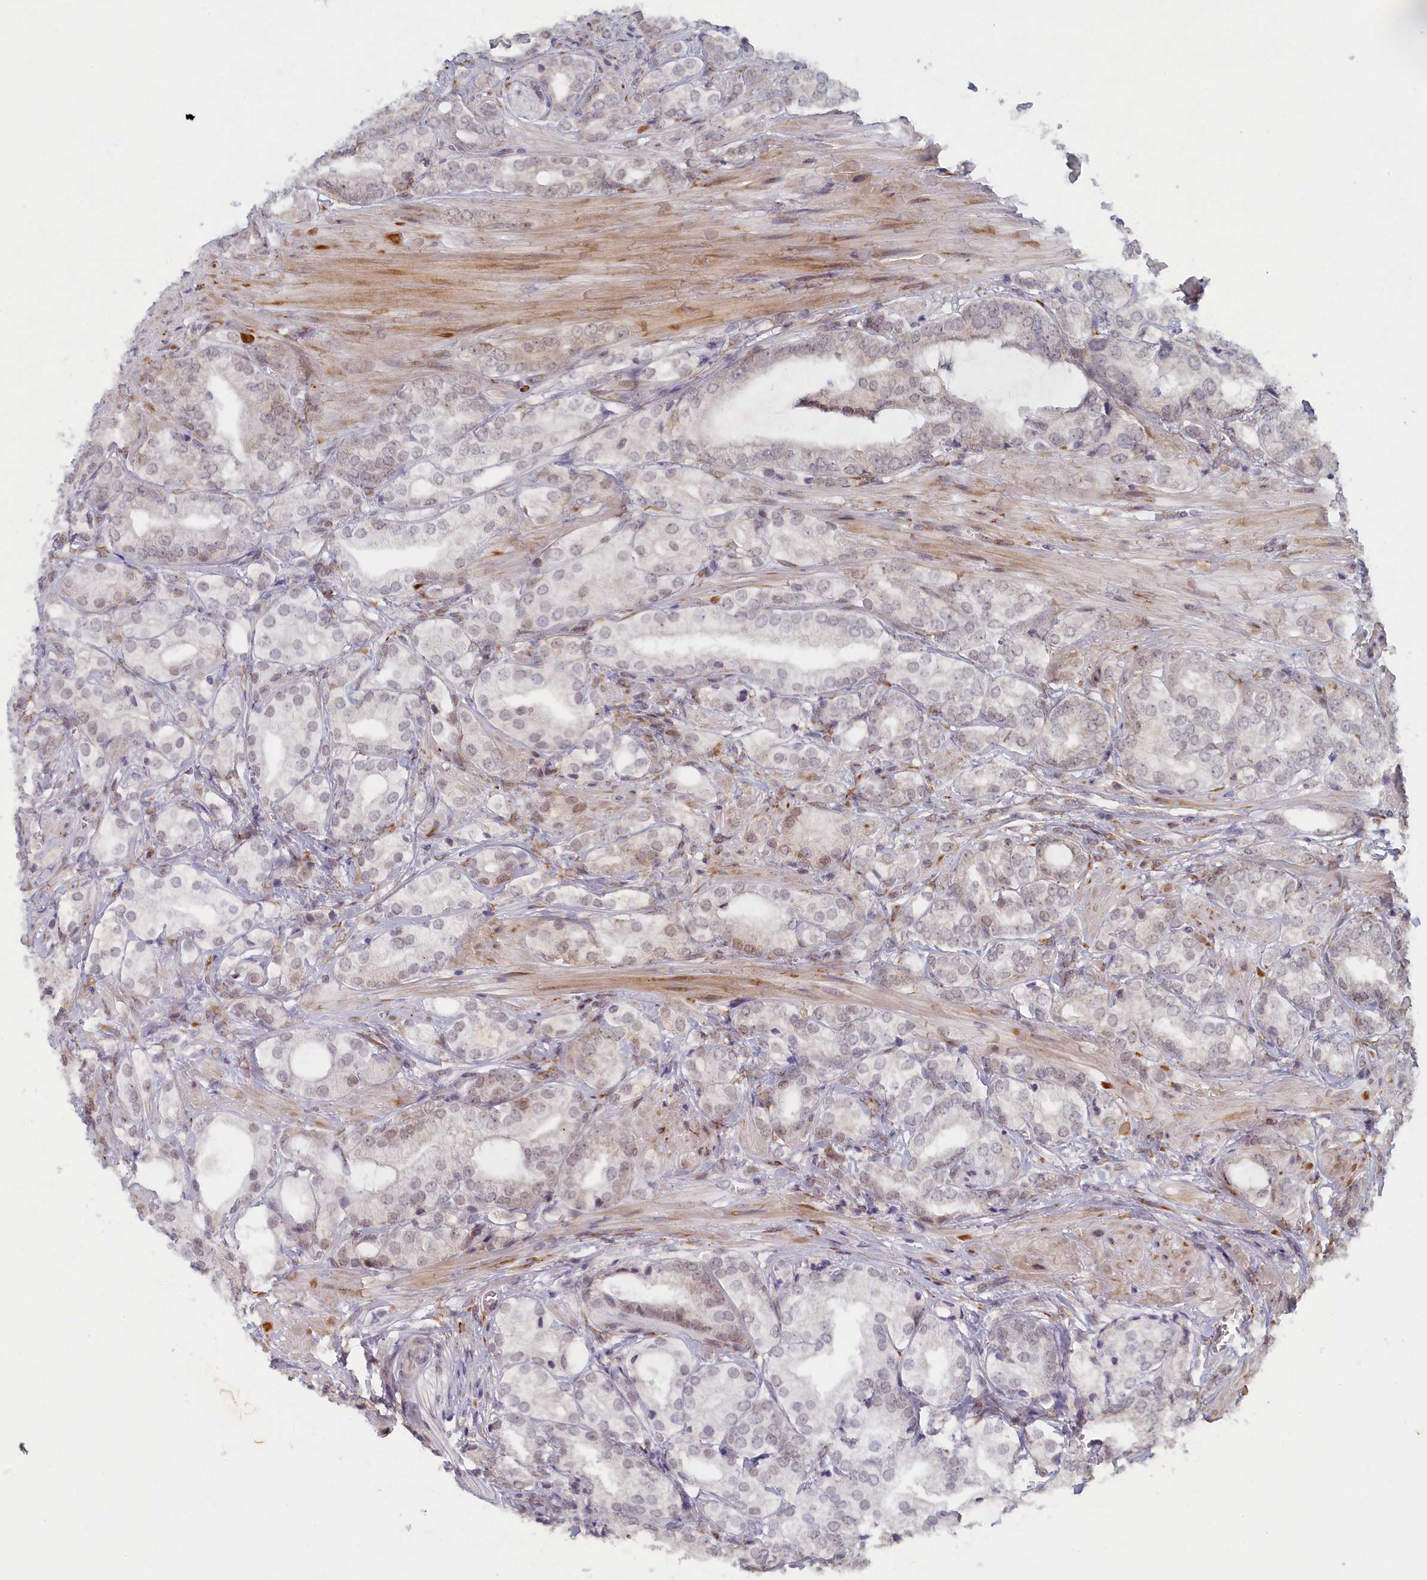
{"staining": {"intensity": "negative", "quantity": "none", "location": "none"}, "tissue": "prostate cancer", "cell_type": "Tumor cells", "image_type": "cancer", "snomed": [{"axis": "morphology", "description": "Adenocarcinoma, High grade"}, {"axis": "topography", "description": "Prostate"}], "caption": "This is an immunohistochemistry (IHC) photomicrograph of human high-grade adenocarcinoma (prostate). There is no expression in tumor cells.", "gene": "DNAJC17", "patient": {"sex": "male", "age": 50}}